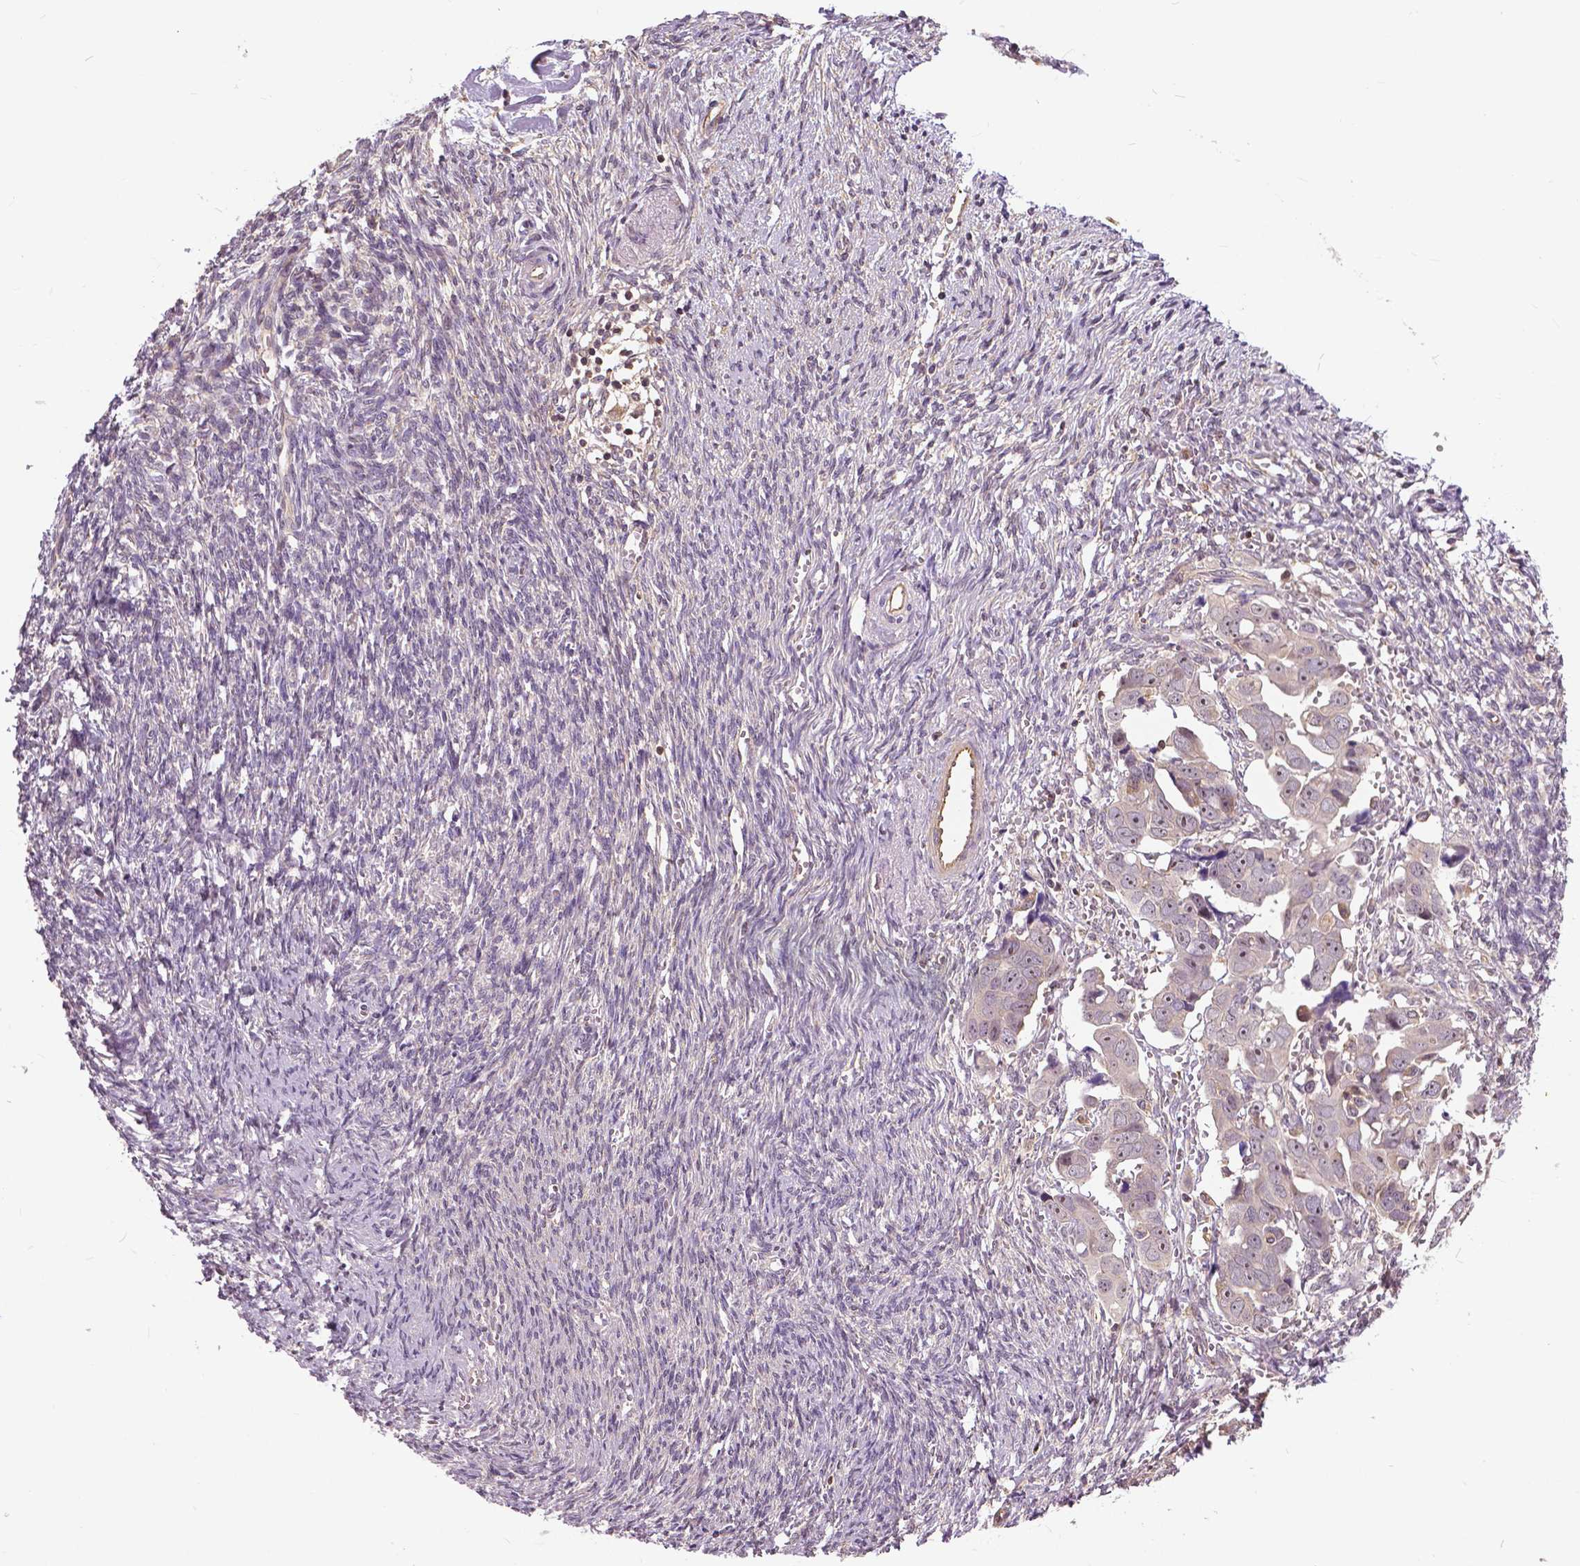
{"staining": {"intensity": "negative", "quantity": "none", "location": "none"}, "tissue": "ovarian cancer", "cell_type": "Tumor cells", "image_type": "cancer", "snomed": [{"axis": "morphology", "description": "Cystadenocarcinoma, serous, NOS"}, {"axis": "topography", "description": "Ovary"}], "caption": "This is an immunohistochemistry image of serous cystadenocarcinoma (ovarian). There is no expression in tumor cells.", "gene": "ANXA13", "patient": {"sex": "female", "age": 59}}